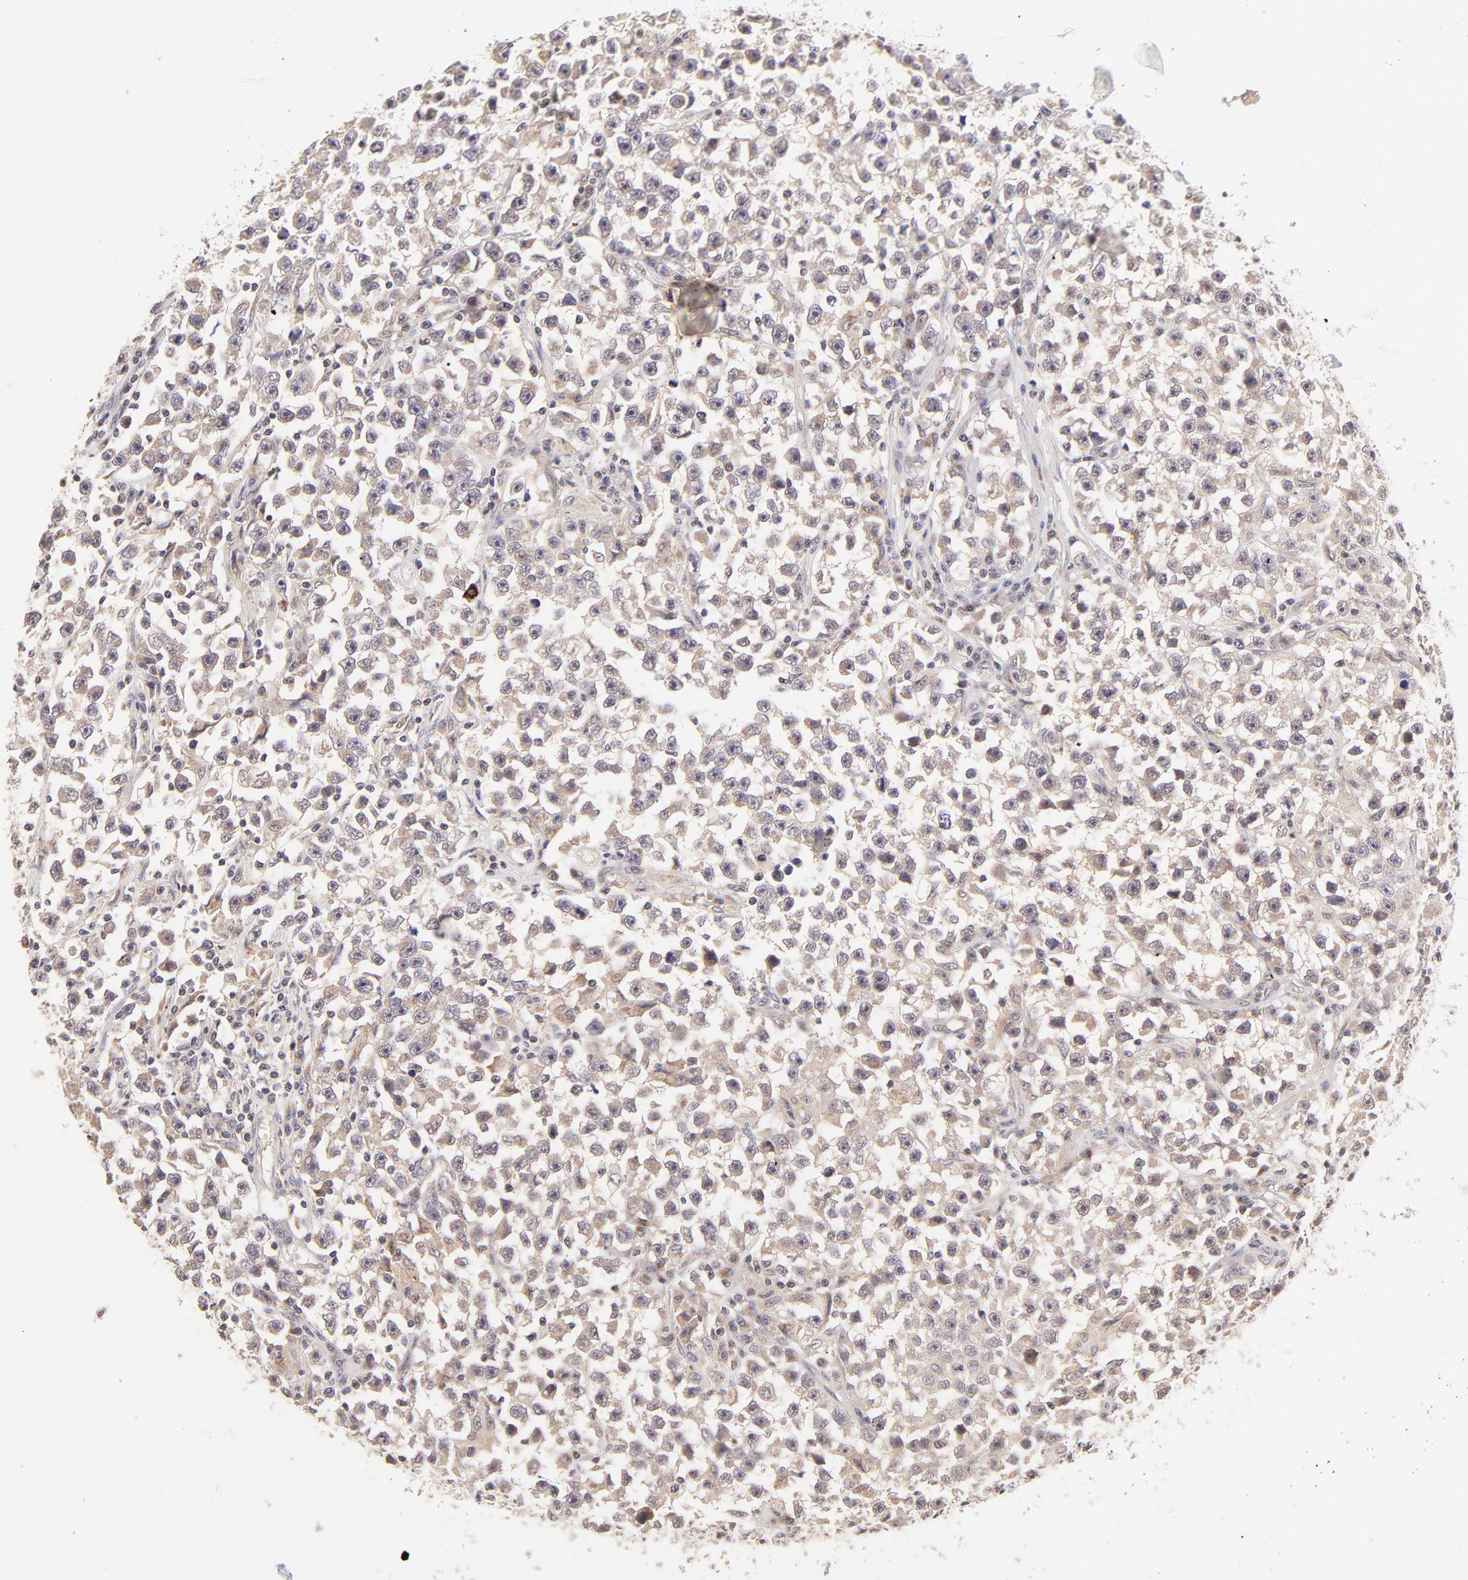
{"staining": {"intensity": "weak", "quantity": ">75%", "location": "cytoplasmic/membranous"}, "tissue": "testis cancer", "cell_type": "Tumor cells", "image_type": "cancer", "snomed": [{"axis": "morphology", "description": "Seminoma, NOS"}, {"axis": "topography", "description": "Testis"}], "caption": "Testis cancer tissue exhibits weak cytoplasmic/membranous positivity in approximately >75% of tumor cells, visualized by immunohistochemistry. Using DAB (brown) and hematoxylin (blue) stains, captured at high magnification using brightfield microscopy.", "gene": "MED12", "patient": {"sex": "male", "age": 33}}